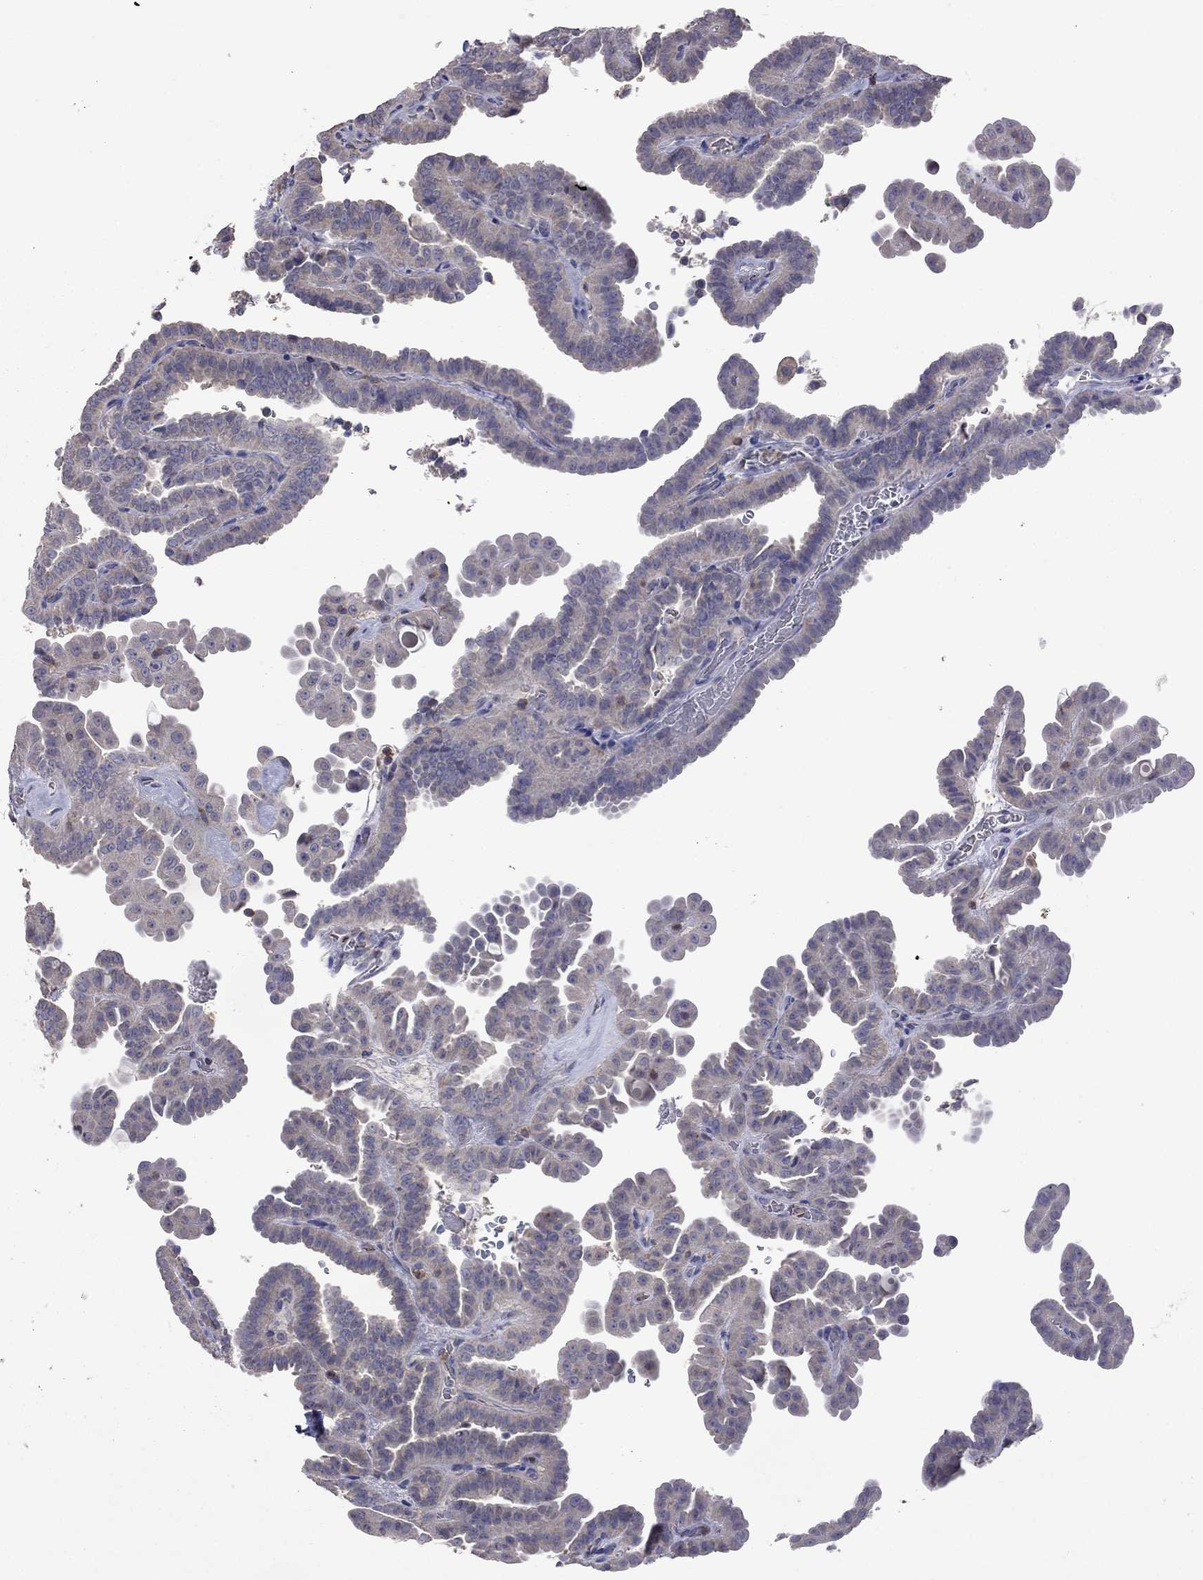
{"staining": {"intensity": "negative", "quantity": "none", "location": "none"}, "tissue": "thyroid cancer", "cell_type": "Tumor cells", "image_type": "cancer", "snomed": [{"axis": "morphology", "description": "Papillary adenocarcinoma, NOS"}, {"axis": "topography", "description": "Thyroid gland"}], "caption": "This image is of thyroid cancer (papillary adenocarcinoma) stained with immunohistochemistry (IHC) to label a protein in brown with the nuclei are counter-stained blue. There is no expression in tumor cells.", "gene": "IPCEF1", "patient": {"sex": "female", "age": 39}}